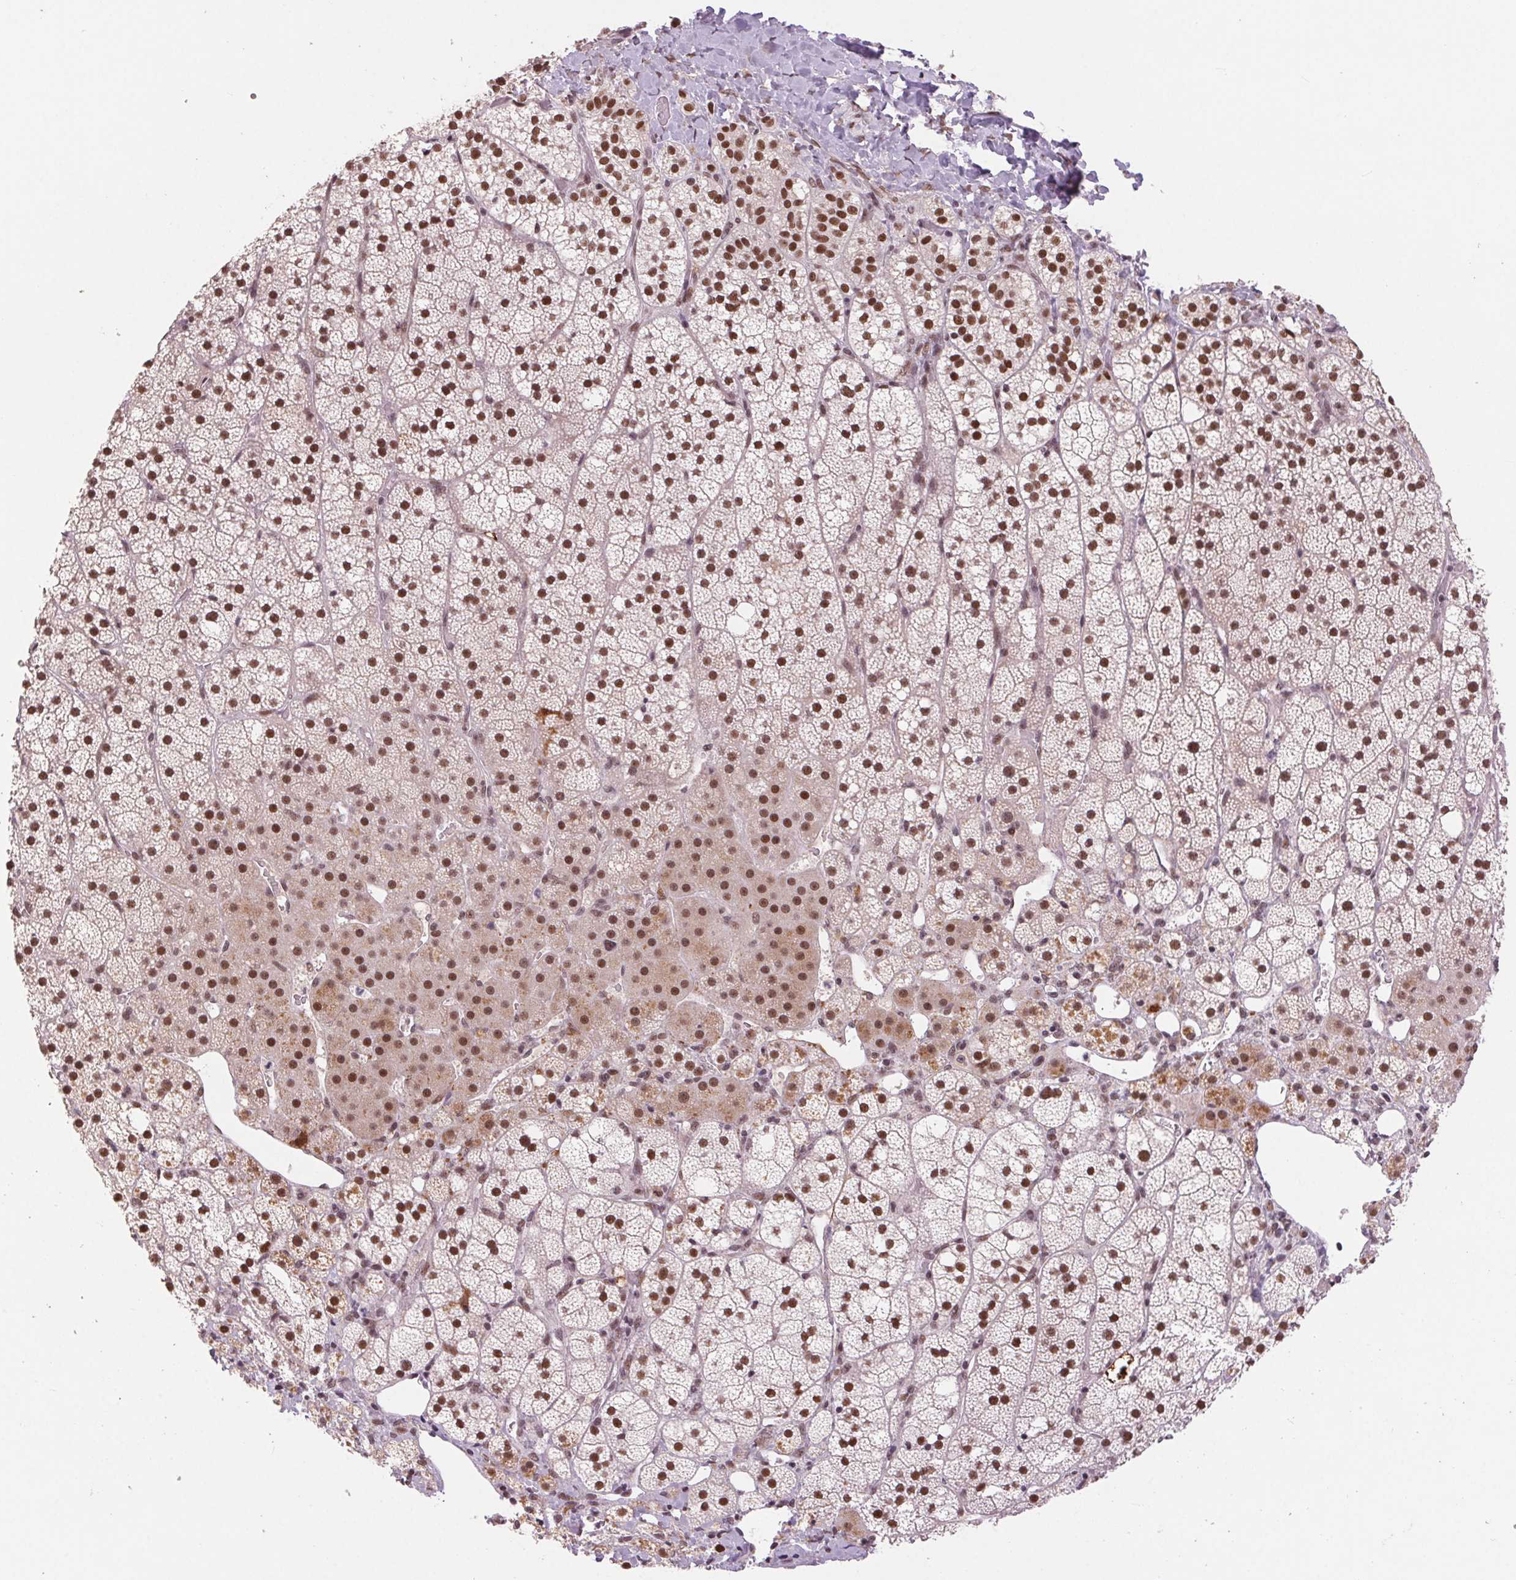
{"staining": {"intensity": "strong", "quantity": ">75%", "location": "cytoplasmic/membranous,nuclear"}, "tissue": "adrenal gland", "cell_type": "Glandular cells", "image_type": "normal", "snomed": [{"axis": "morphology", "description": "Normal tissue, NOS"}, {"axis": "topography", "description": "Adrenal gland"}], "caption": "A brown stain highlights strong cytoplasmic/membranous,nuclear staining of a protein in glandular cells of benign human adrenal gland.", "gene": "CD2BP2", "patient": {"sex": "male", "age": 53}}